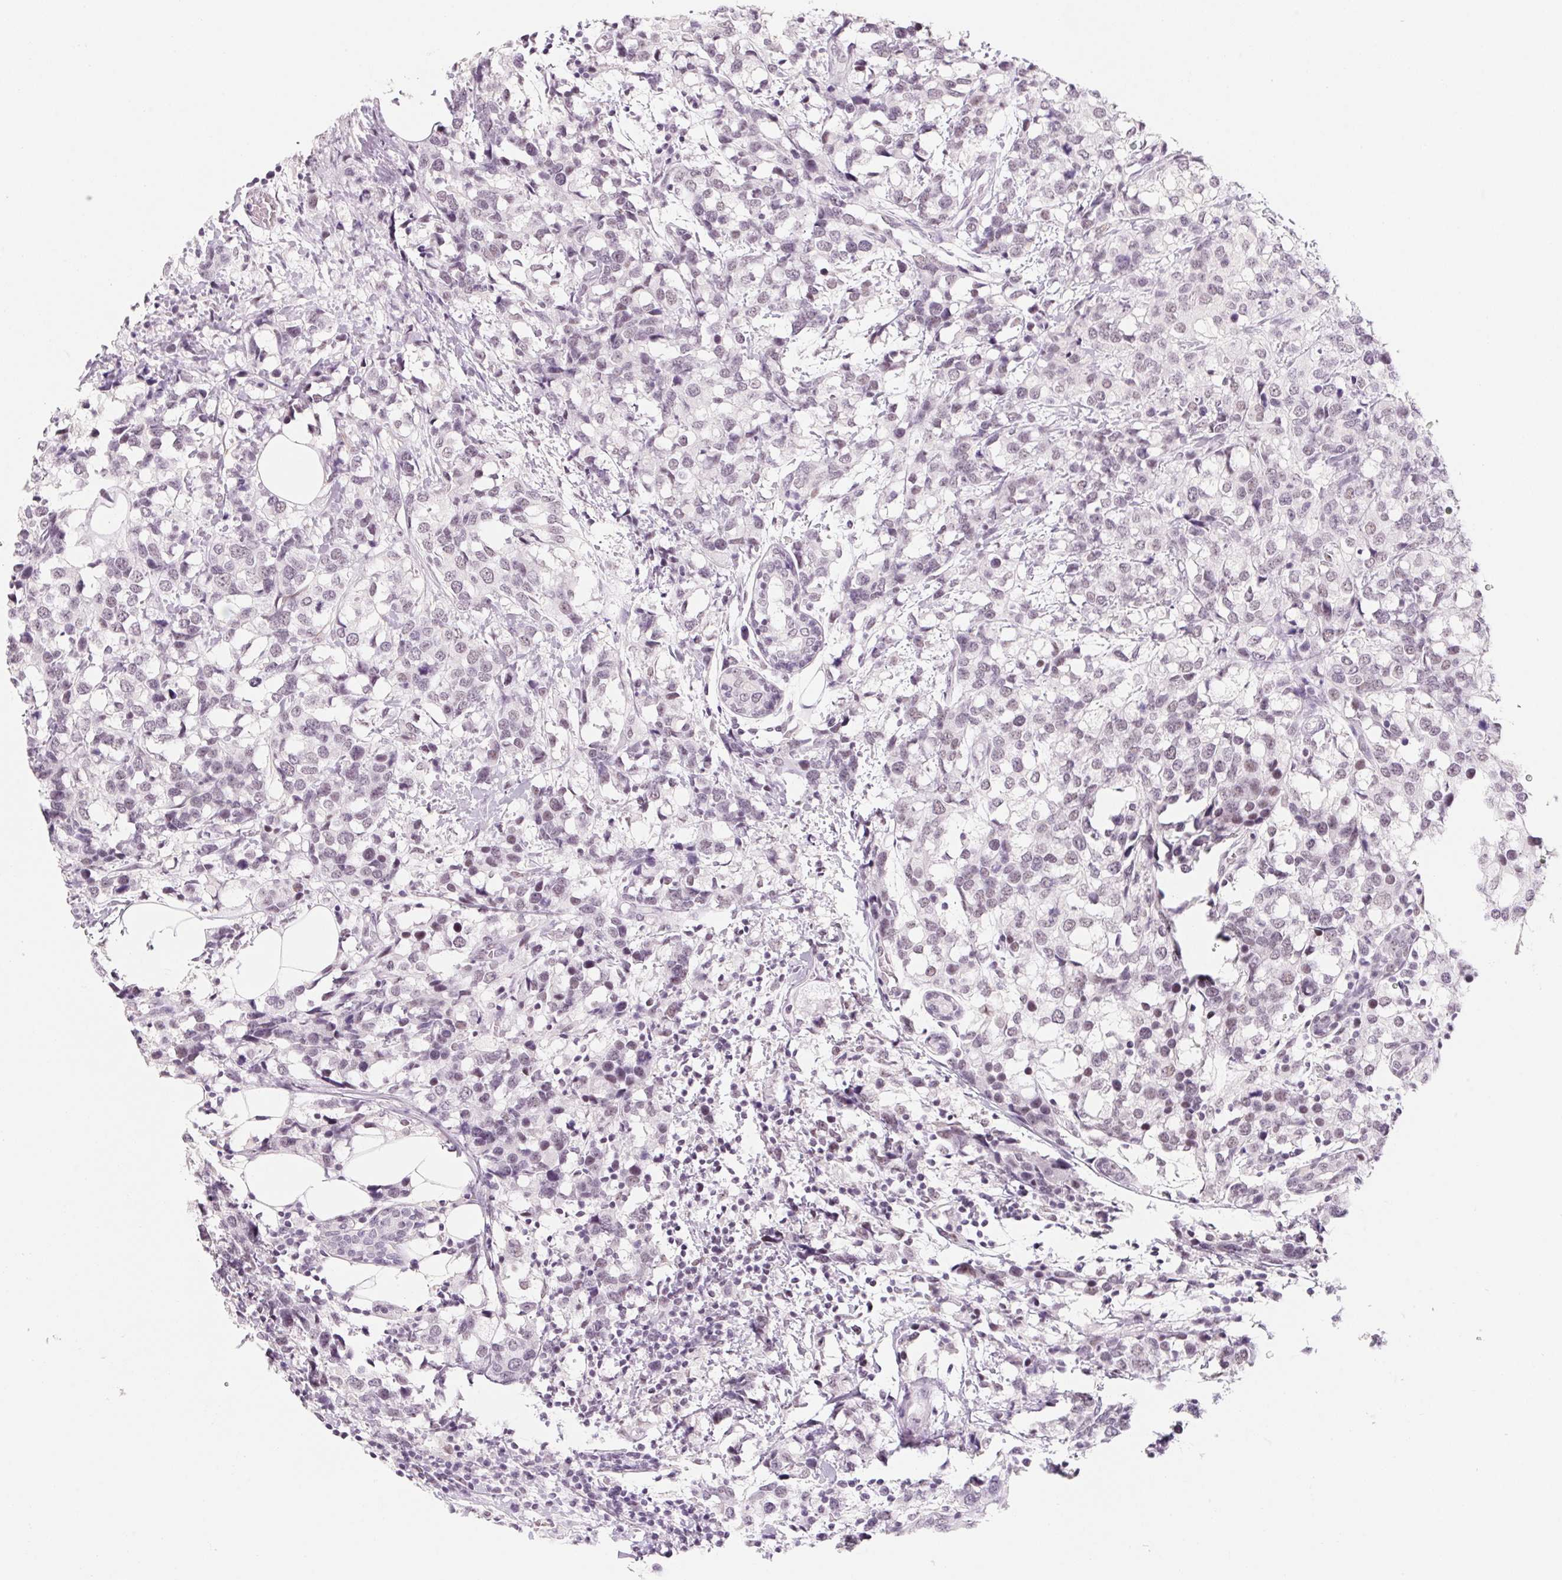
{"staining": {"intensity": "negative", "quantity": "none", "location": "none"}, "tissue": "breast cancer", "cell_type": "Tumor cells", "image_type": "cancer", "snomed": [{"axis": "morphology", "description": "Lobular carcinoma"}, {"axis": "topography", "description": "Breast"}], "caption": "An immunohistochemistry micrograph of lobular carcinoma (breast) is shown. There is no staining in tumor cells of lobular carcinoma (breast).", "gene": "ZIC4", "patient": {"sex": "female", "age": 59}}